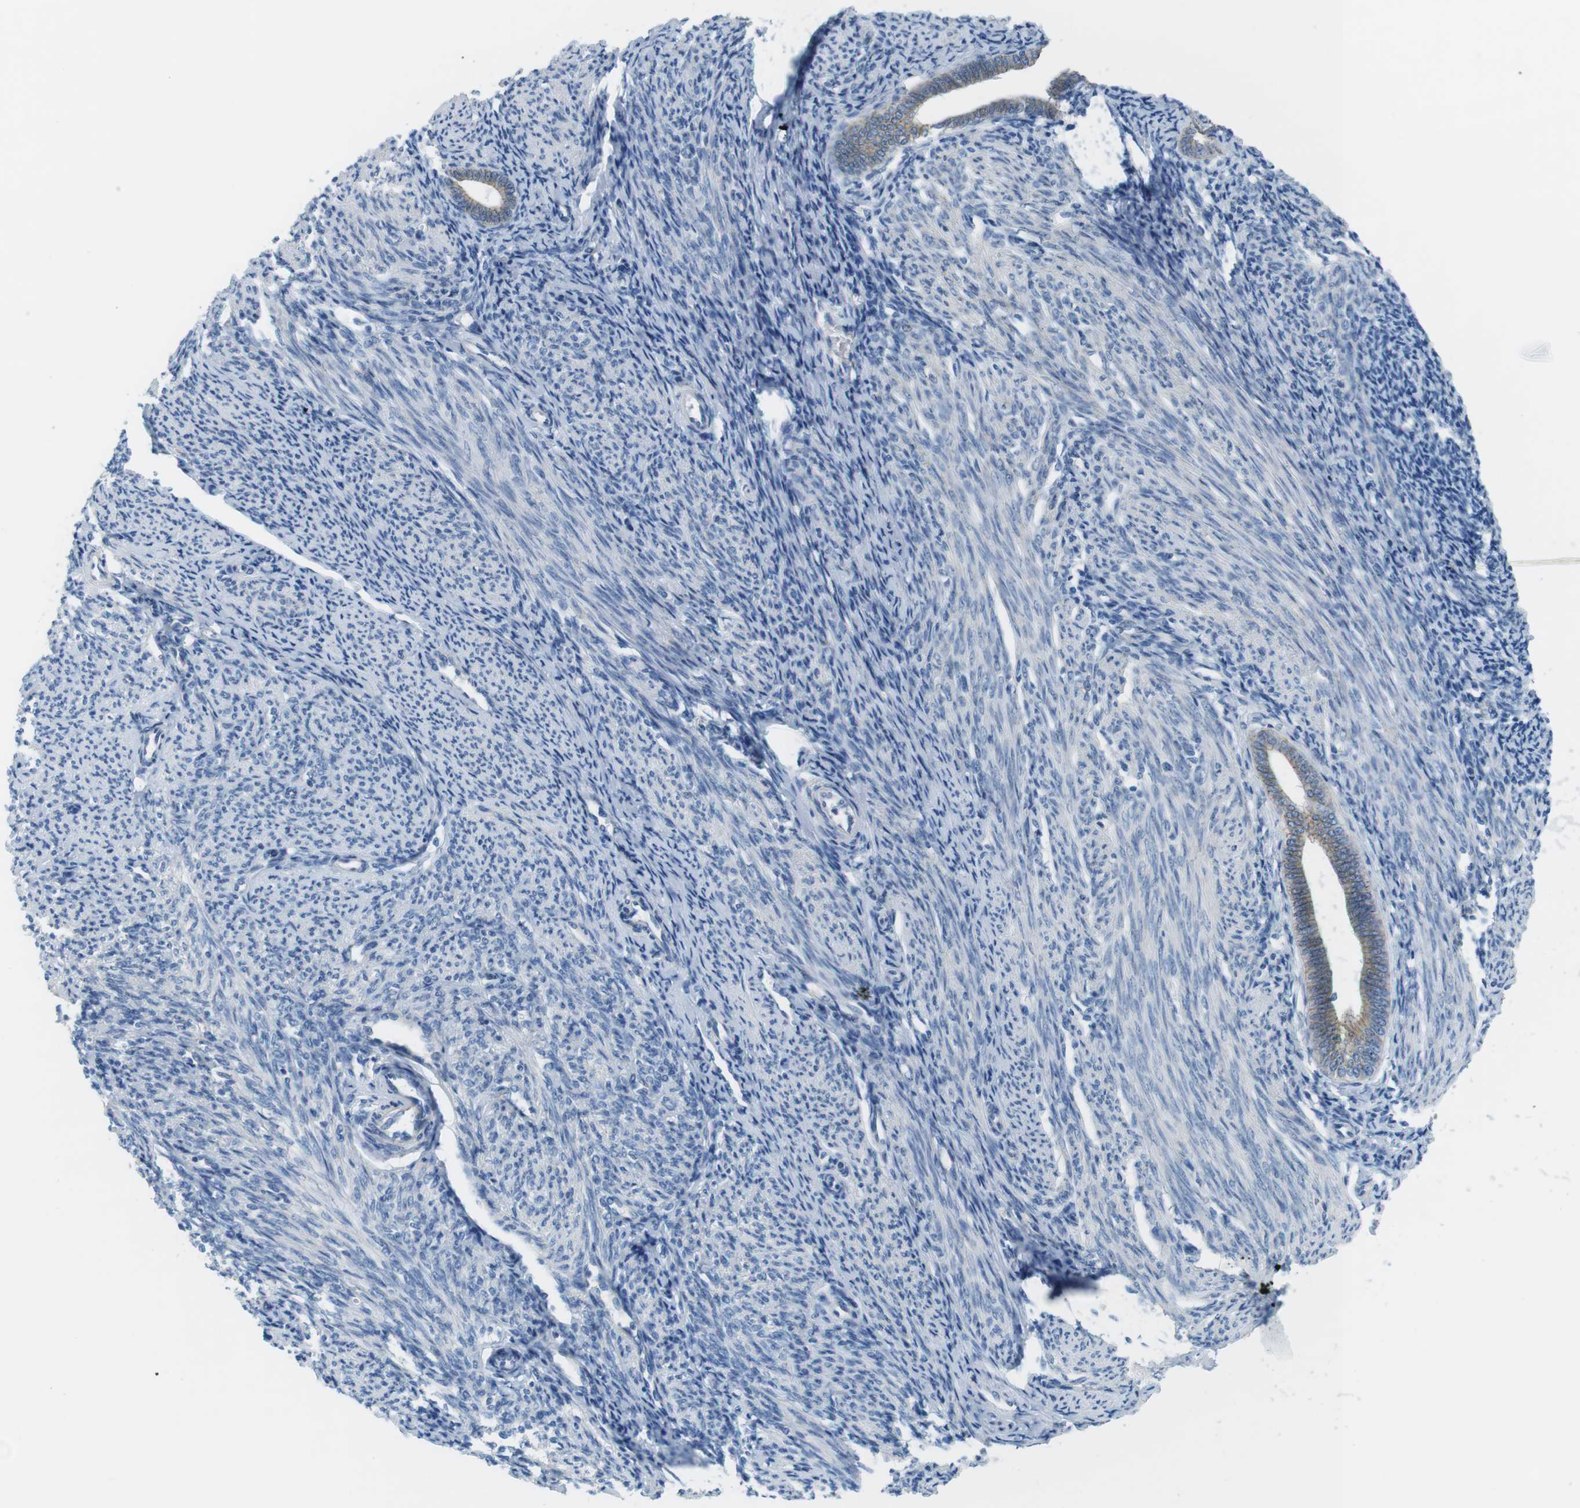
{"staining": {"intensity": "negative", "quantity": "none", "location": "none"}, "tissue": "endometrium", "cell_type": "Cells in endometrial stroma", "image_type": "normal", "snomed": [{"axis": "morphology", "description": "Normal tissue, NOS"}, {"axis": "topography", "description": "Endometrium"}], "caption": "High magnification brightfield microscopy of unremarkable endometrium stained with DAB (brown) and counterstained with hematoxylin (blue): cells in endometrial stroma show no significant staining. Brightfield microscopy of immunohistochemistry stained with DAB (brown) and hematoxylin (blue), captured at high magnification.", "gene": "SLC6A6", "patient": {"sex": "female", "age": 57}}